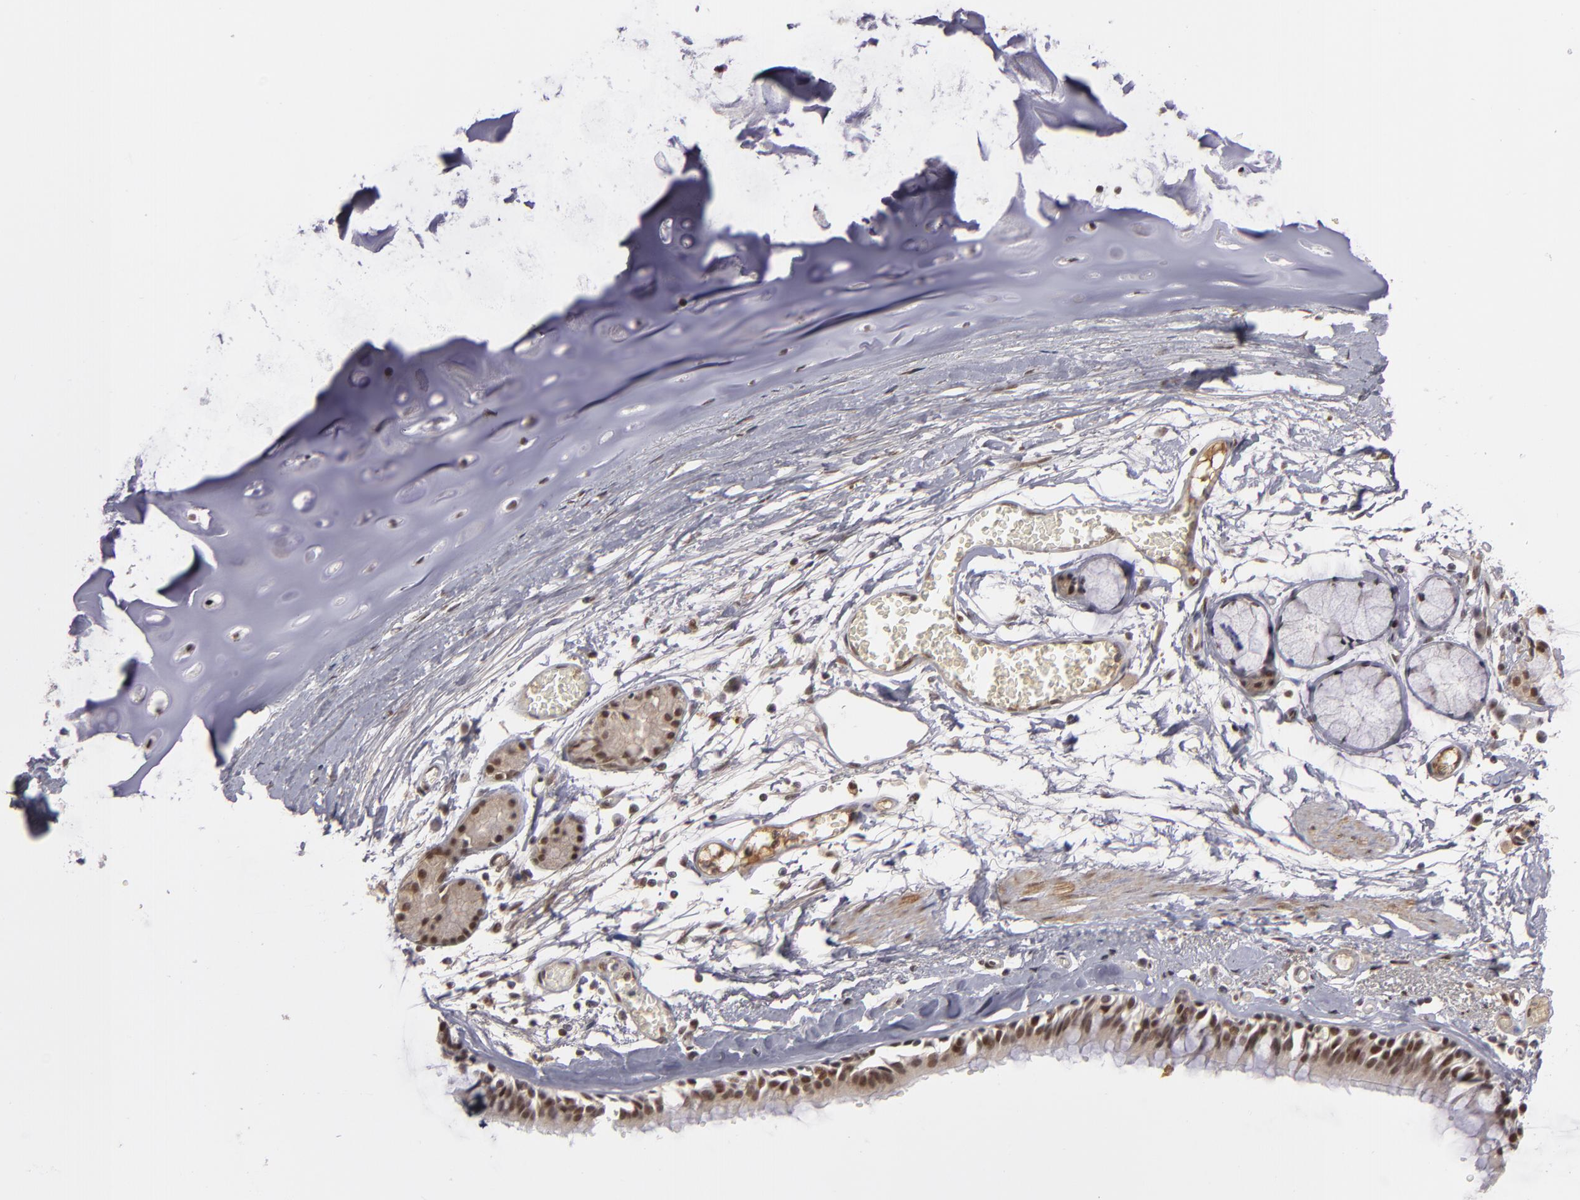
{"staining": {"intensity": "weak", "quantity": ">75%", "location": "nuclear"}, "tissue": "bronchus", "cell_type": "Respiratory epithelial cells", "image_type": "normal", "snomed": [{"axis": "morphology", "description": "Normal tissue, NOS"}, {"axis": "topography", "description": "Bronchus"}, {"axis": "topography", "description": "Lung"}], "caption": "A photomicrograph of human bronchus stained for a protein displays weak nuclear brown staining in respiratory epithelial cells.", "gene": "ZNF234", "patient": {"sex": "female", "age": 56}}